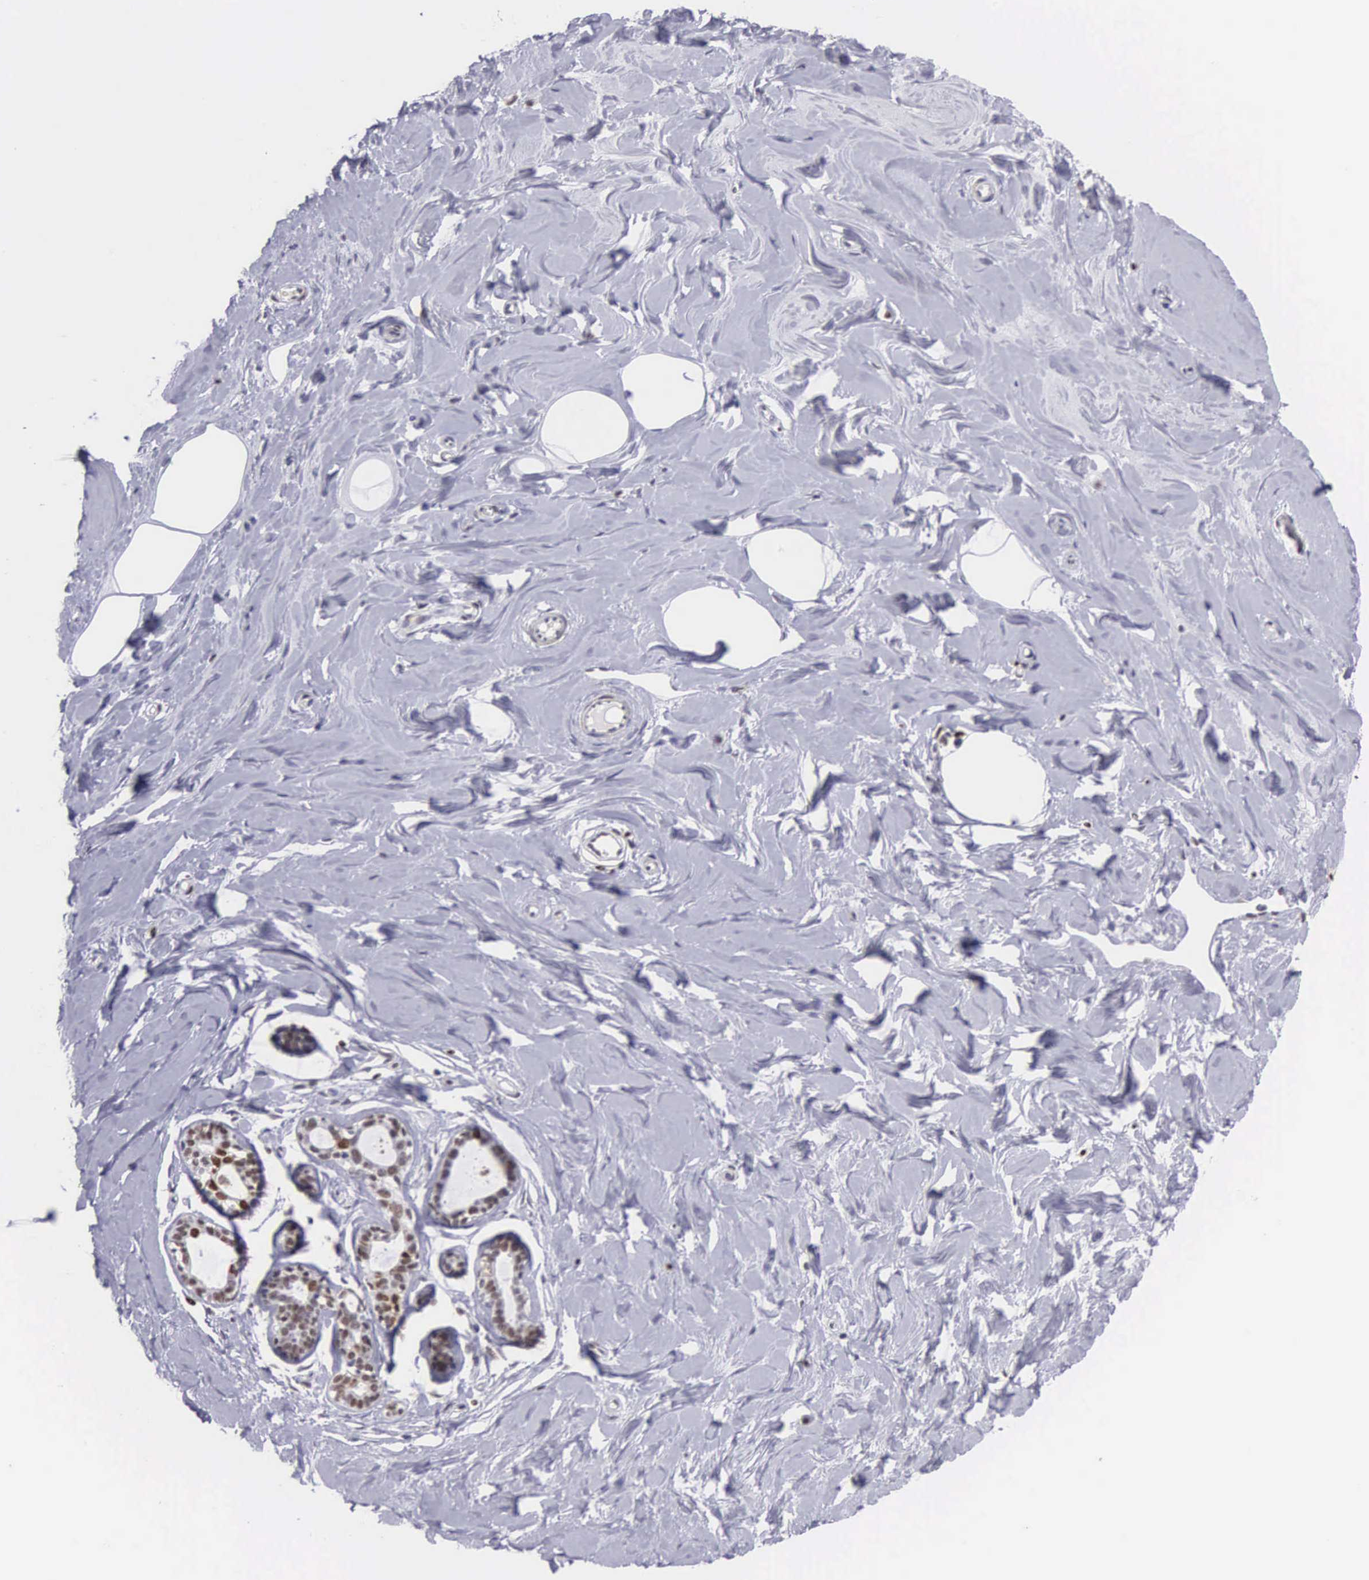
{"staining": {"intensity": "negative", "quantity": "none", "location": "none"}, "tissue": "breast", "cell_type": "Adipocytes", "image_type": "normal", "snomed": [{"axis": "morphology", "description": "Normal tissue, NOS"}, {"axis": "topography", "description": "Breast"}], "caption": "An immunohistochemistry micrograph of normal breast is shown. There is no staining in adipocytes of breast.", "gene": "ETV6", "patient": {"sex": "female", "age": 44}}